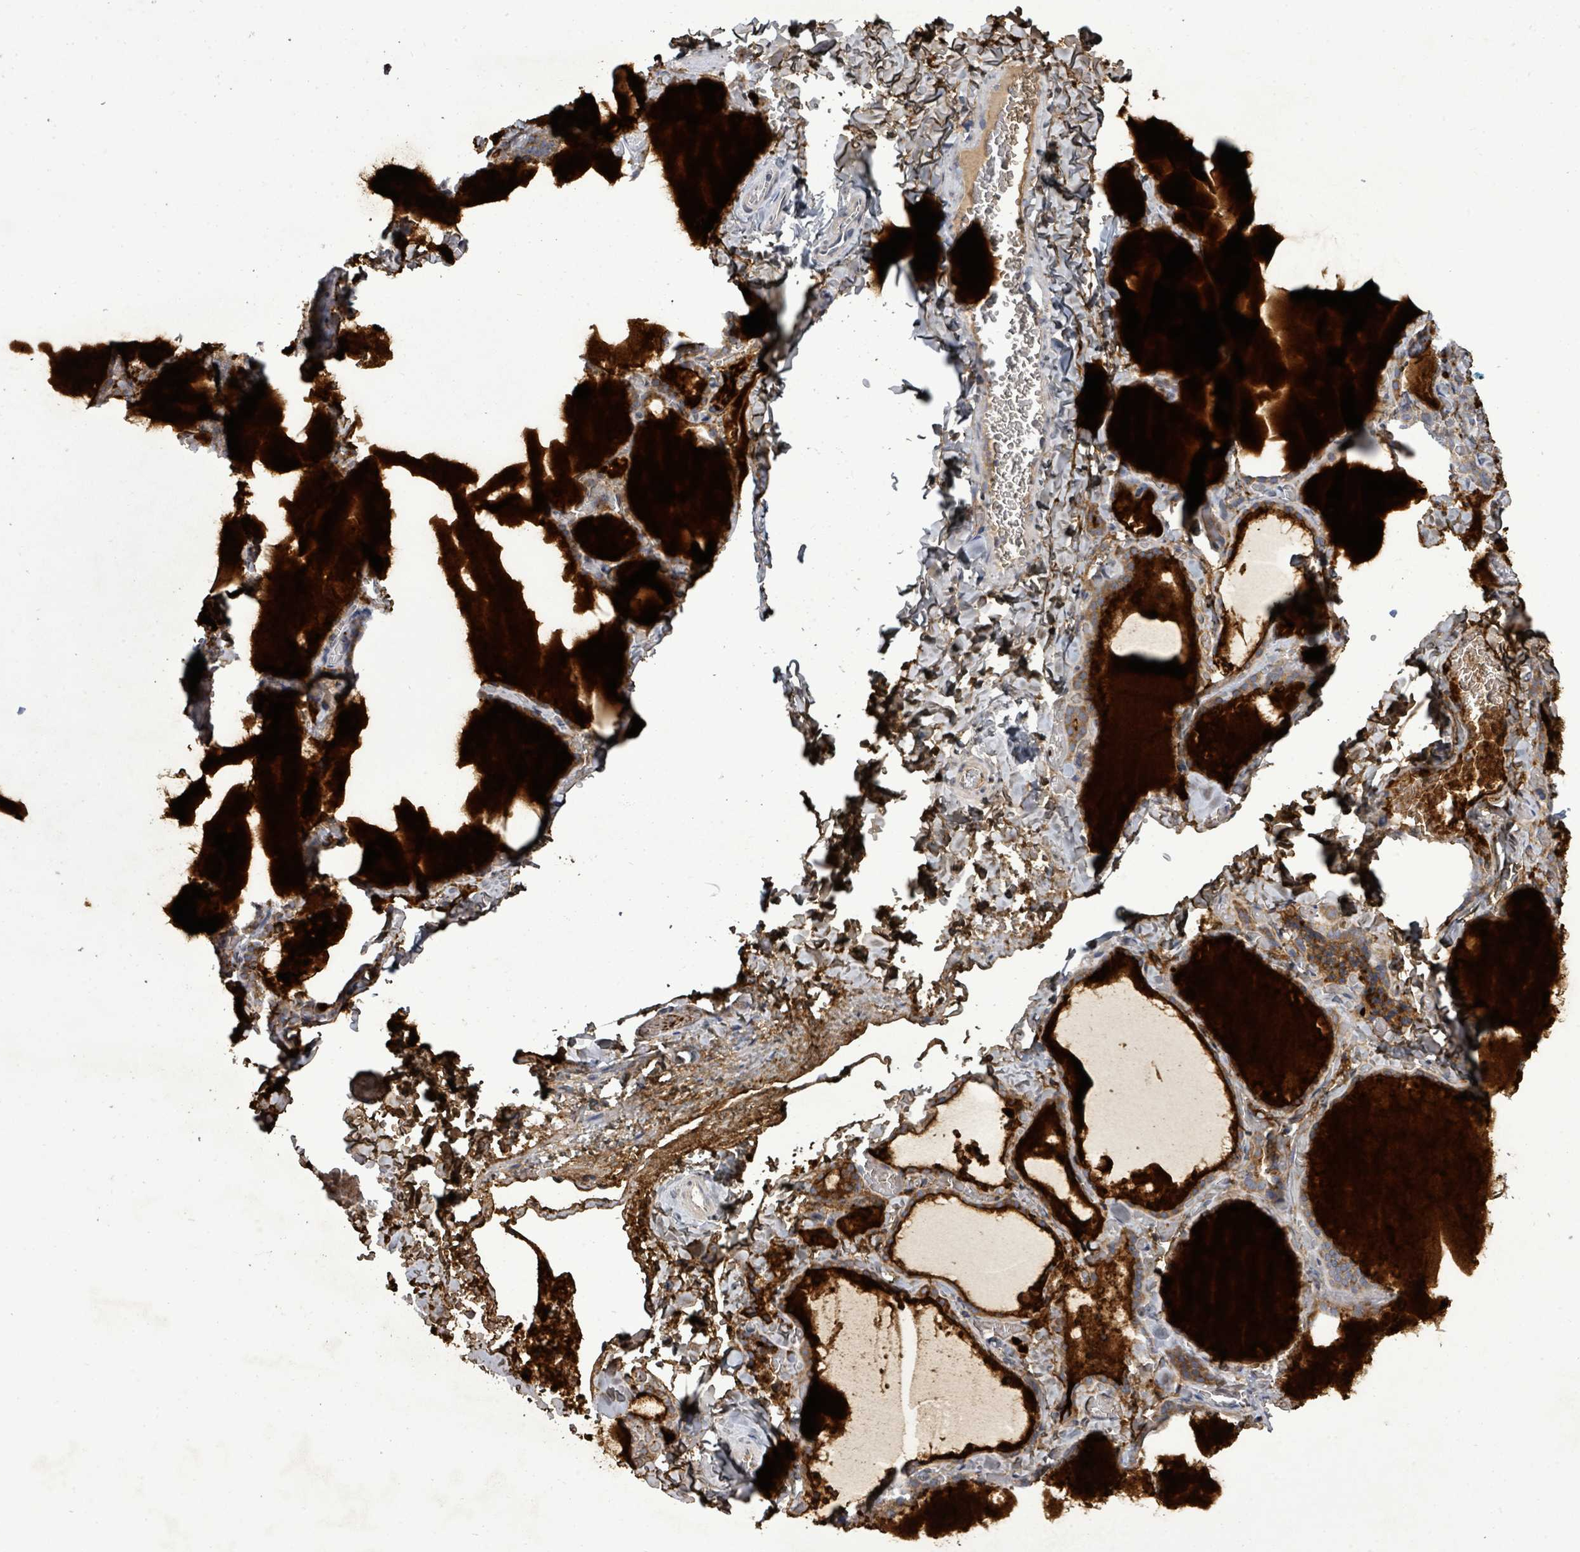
{"staining": {"intensity": "moderate", "quantity": "25%-75%", "location": "cytoplasmic/membranous"}, "tissue": "thyroid gland", "cell_type": "Glandular cells", "image_type": "normal", "snomed": [{"axis": "morphology", "description": "Normal tissue, NOS"}, {"axis": "topography", "description": "Thyroid gland"}], "caption": "Thyroid gland stained with IHC reveals moderate cytoplasmic/membranous positivity in approximately 25%-75% of glandular cells.", "gene": "POMGNT2", "patient": {"sex": "female", "age": 22}}